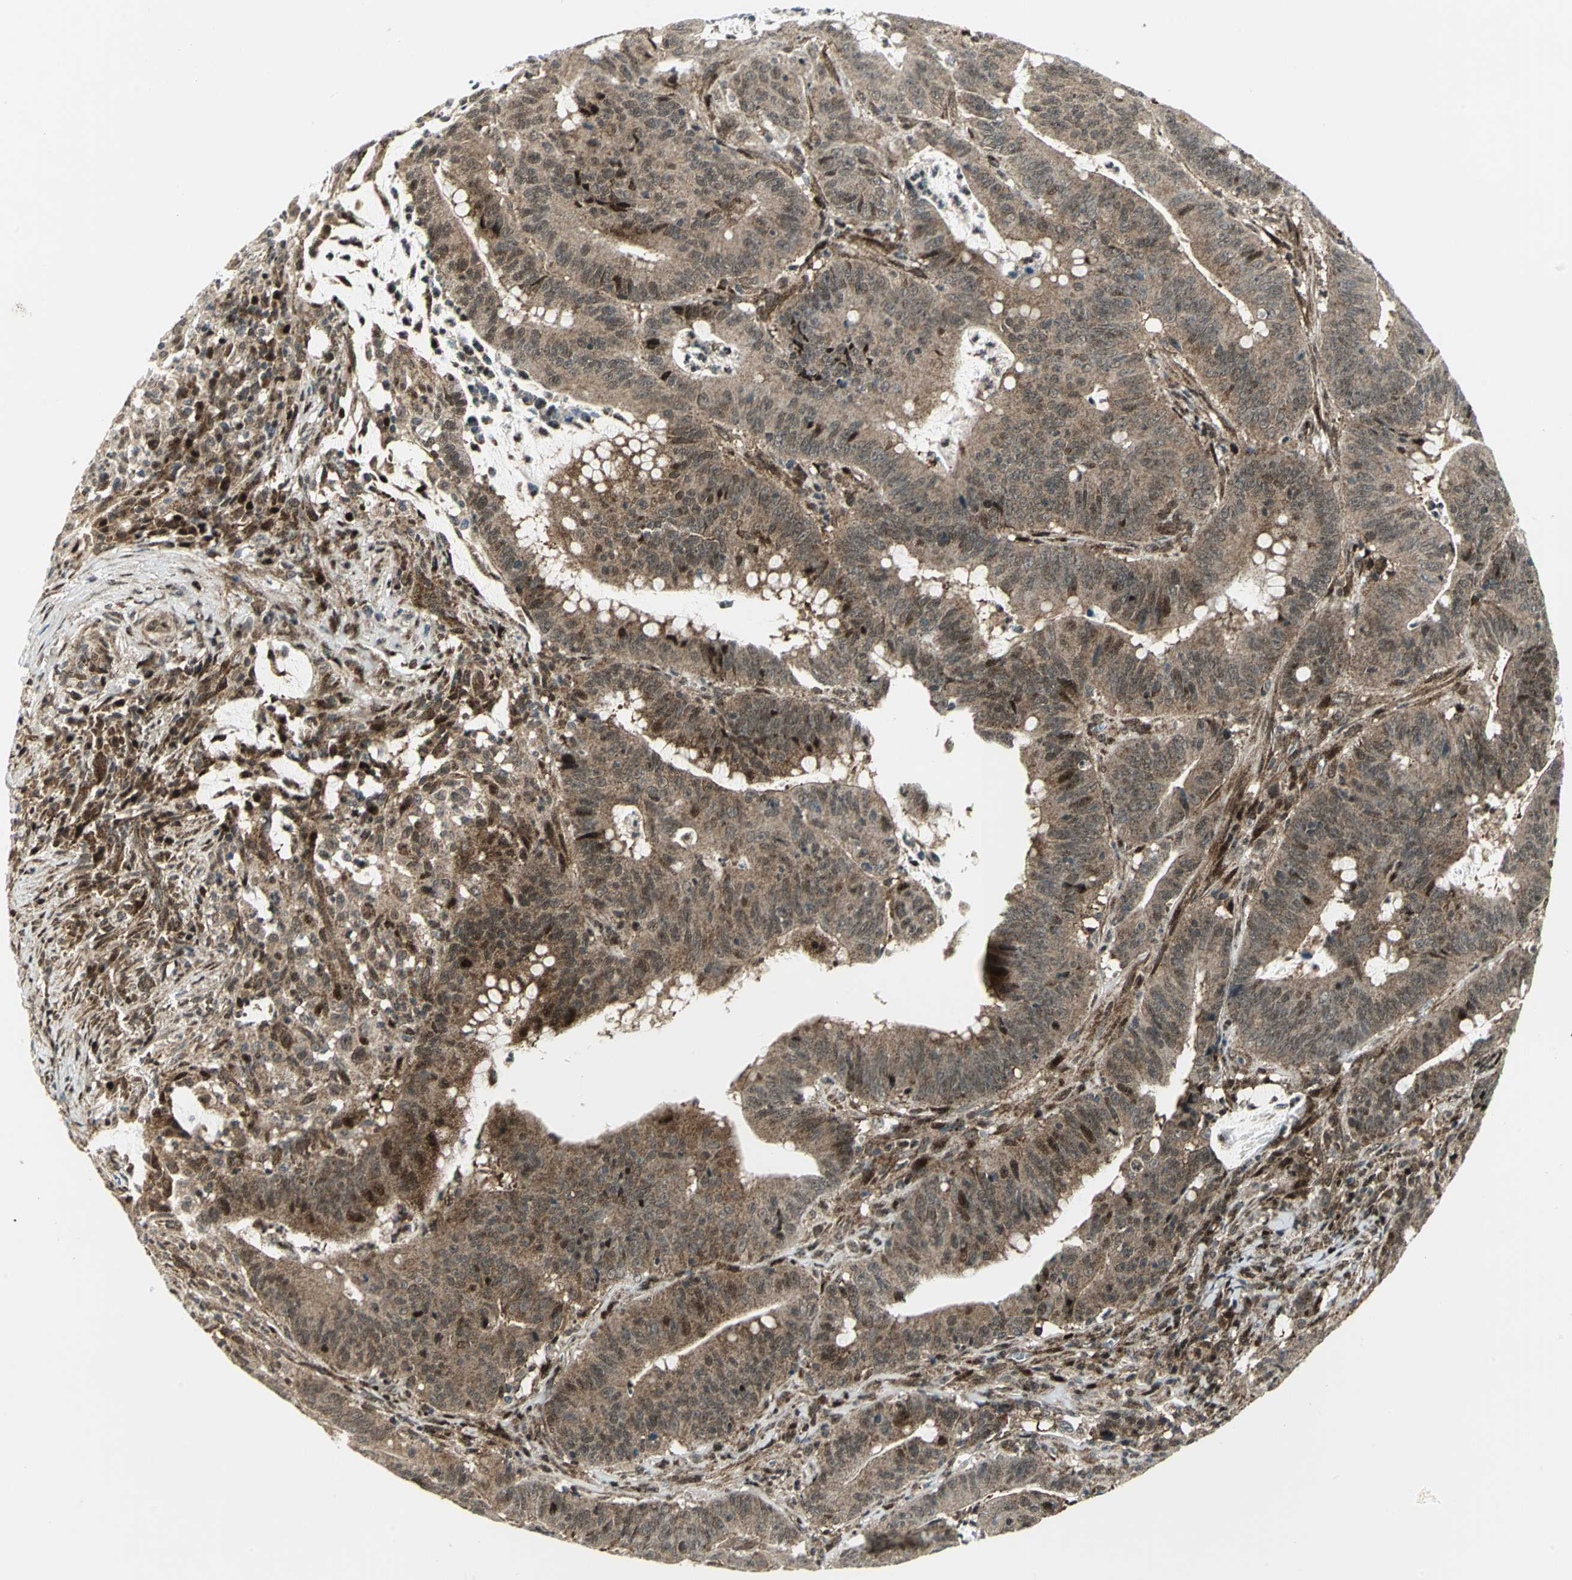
{"staining": {"intensity": "moderate", "quantity": ">75%", "location": "cytoplasmic/membranous,nuclear"}, "tissue": "colorectal cancer", "cell_type": "Tumor cells", "image_type": "cancer", "snomed": [{"axis": "morphology", "description": "Adenocarcinoma, NOS"}, {"axis": "topography", "description": "Colon"}], "caption": "The micrograph reveals a brown stain indicating the presence of a protein in the cytoplasmic/membranous and nuclear of tumor cells in colorectal cancer (adenocarcinoma).", "gene": "COPS5", "patient": {"sex": "male", "age": 45}}